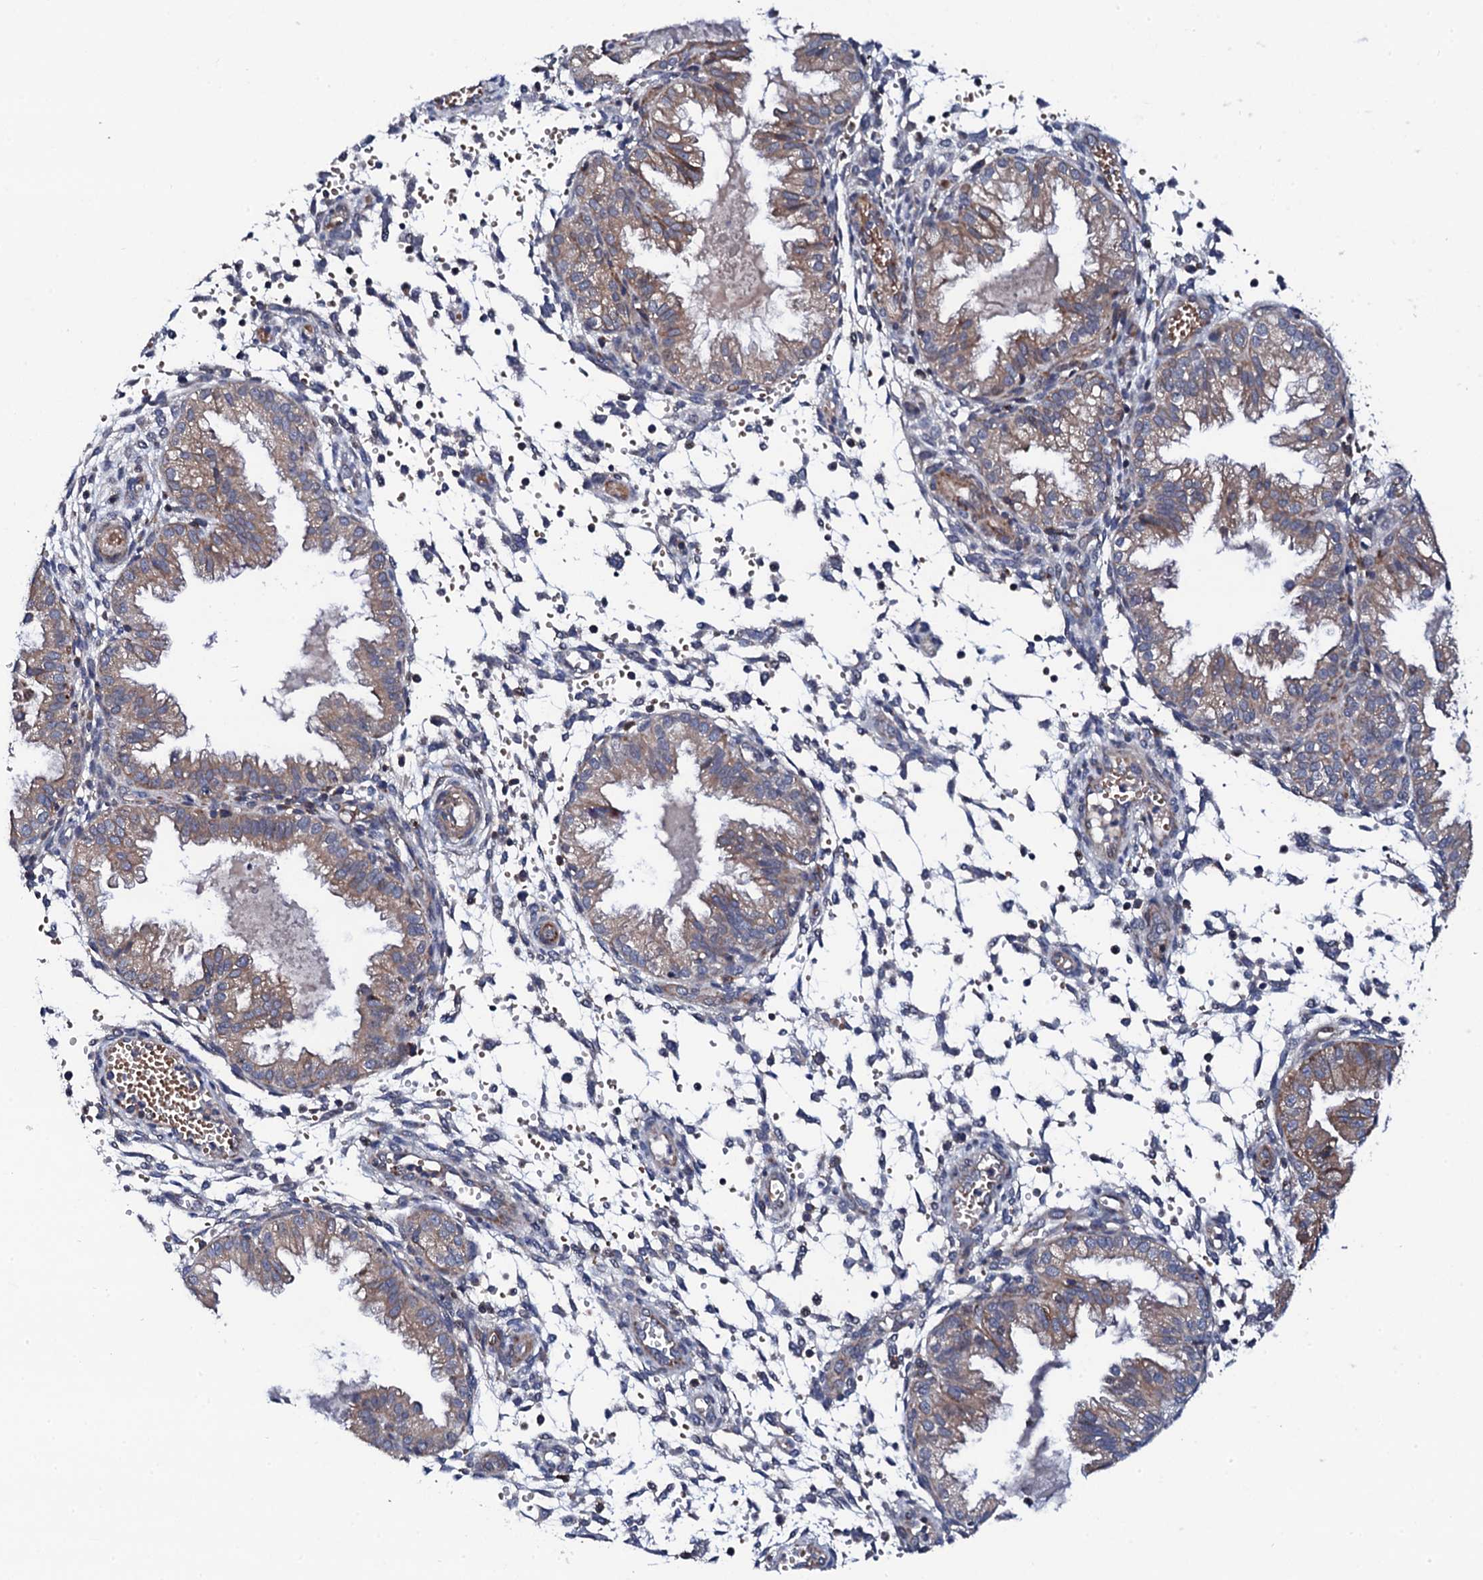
{"staining": {"intensity": "weak", "quantity": "25%-75%", "location": "cytoplasmic/membranous"}, "tissue": "endometrium", "cell_type": "Cells in endometrial stroma", "image_type": "normal", "snomed": [{"axis": "morphology", "description": "Normal tissue, NOS"}, {"axis": "topography", "description": "Endometrium"}], "caption": "Weak cytoplasmic/membranous staining for a protein is present in approximately 25%-75% of cells in endometrial stroma of normal endometrium using immunohistochemistry (IHC).", "gene": "COG4", "patient": {"sex": "female", "age": 33}}